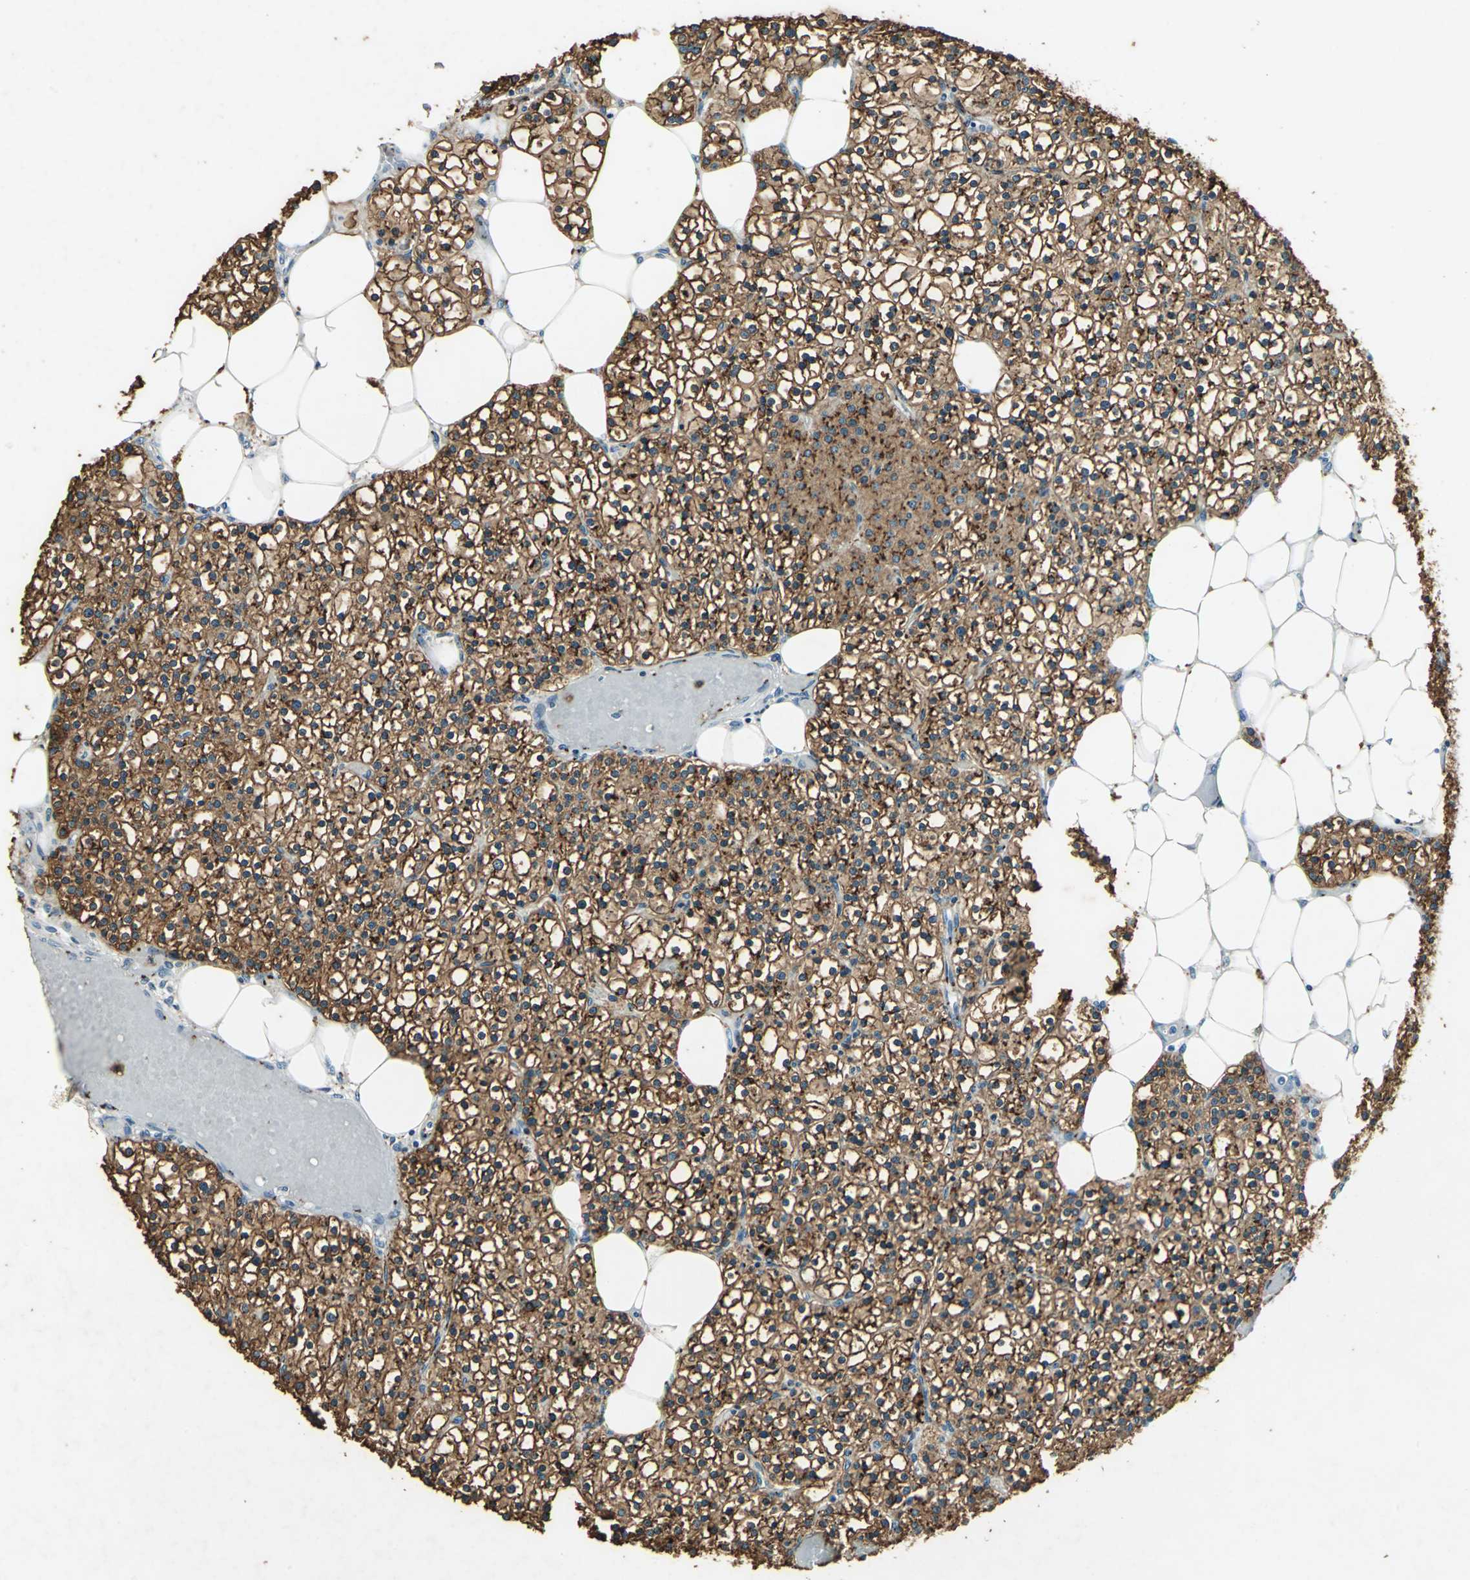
{"staining": {"intensity": "strong", "quantity": ">75%", "location": "cytoplasmic/membranous"}, "tissue": "parathyroid gland", "cell_type": "Glandular cells", "image_type": "normal", "snomed": [{"axis": "morphology", "description": "Normal tissue, NOS"}, {"axis": "topography", "description": "Parathyroid gland"}], "caption": "Brown immunohistochemical staining in unremarkable human parathyroid gland displays strong cytoplasmic/membranous expression in approximately >75% of glandular cells.", "gene": "CAMK2B", "patient": {"sex": "female", "age": 63}}